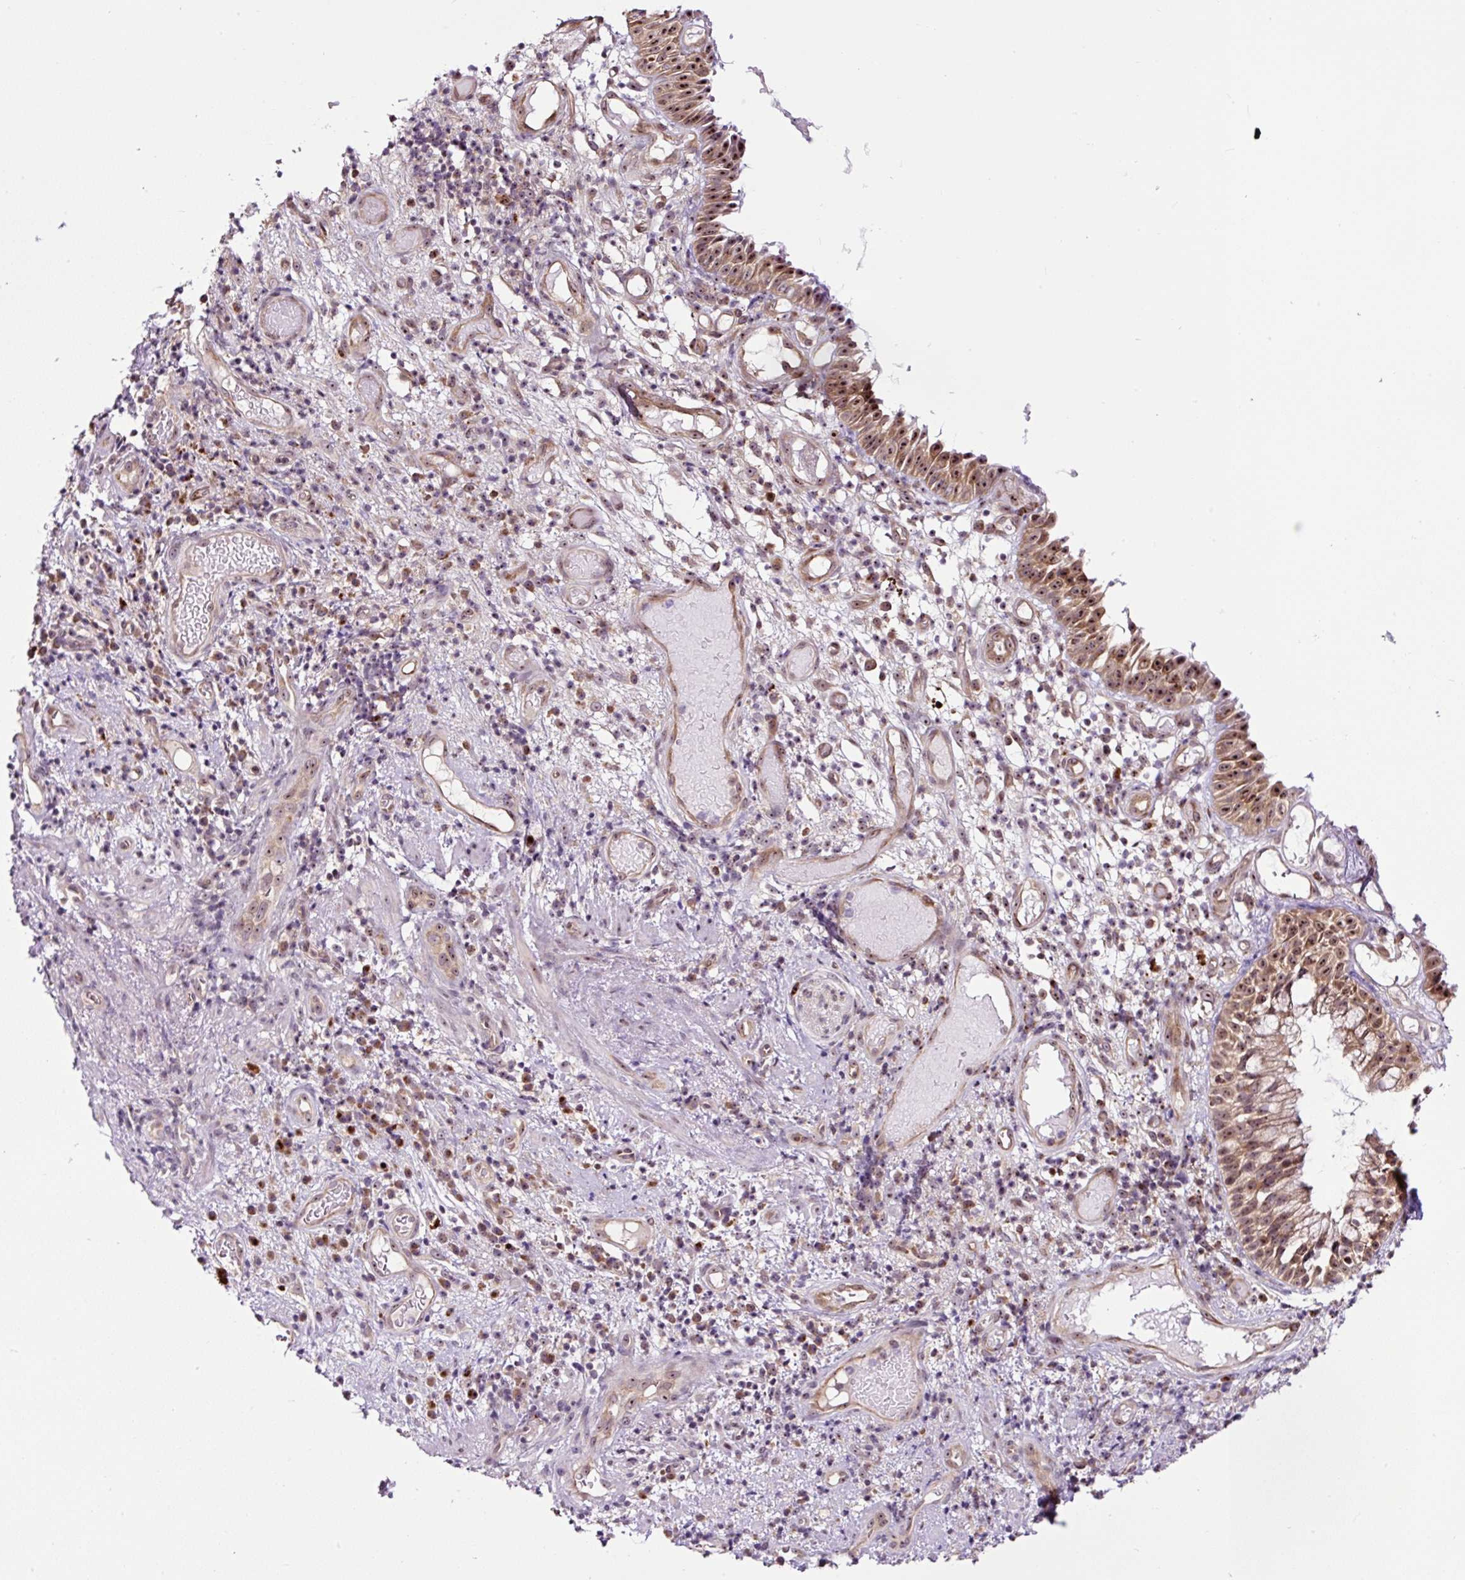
{"staining": {"intensity": "moderate", "quantity": ">75%", "location": "cytoplasmic/membranous,nuclear"}, "tissue": "nasopharynx", "cell_type": "Respiratory epithelial cells", "image_type": "normal", "snomed": [{"axis": "morphology", "description": "Normal tissue, NOS"}, {"axis": "morphology", "description": "Inflammation, NOS"}, {"axis": "topography", "description": "Nasopharynx"}], "caption": "This photomicrograph reveals IHC staining of benign nasopharynx, with medium moderate cytoplasmic/membranous,nuclear positivity in about >75% of respiratory epithelial cells.", "gene": "NOM1", "patient": {"sex": "male", "age": 54}}